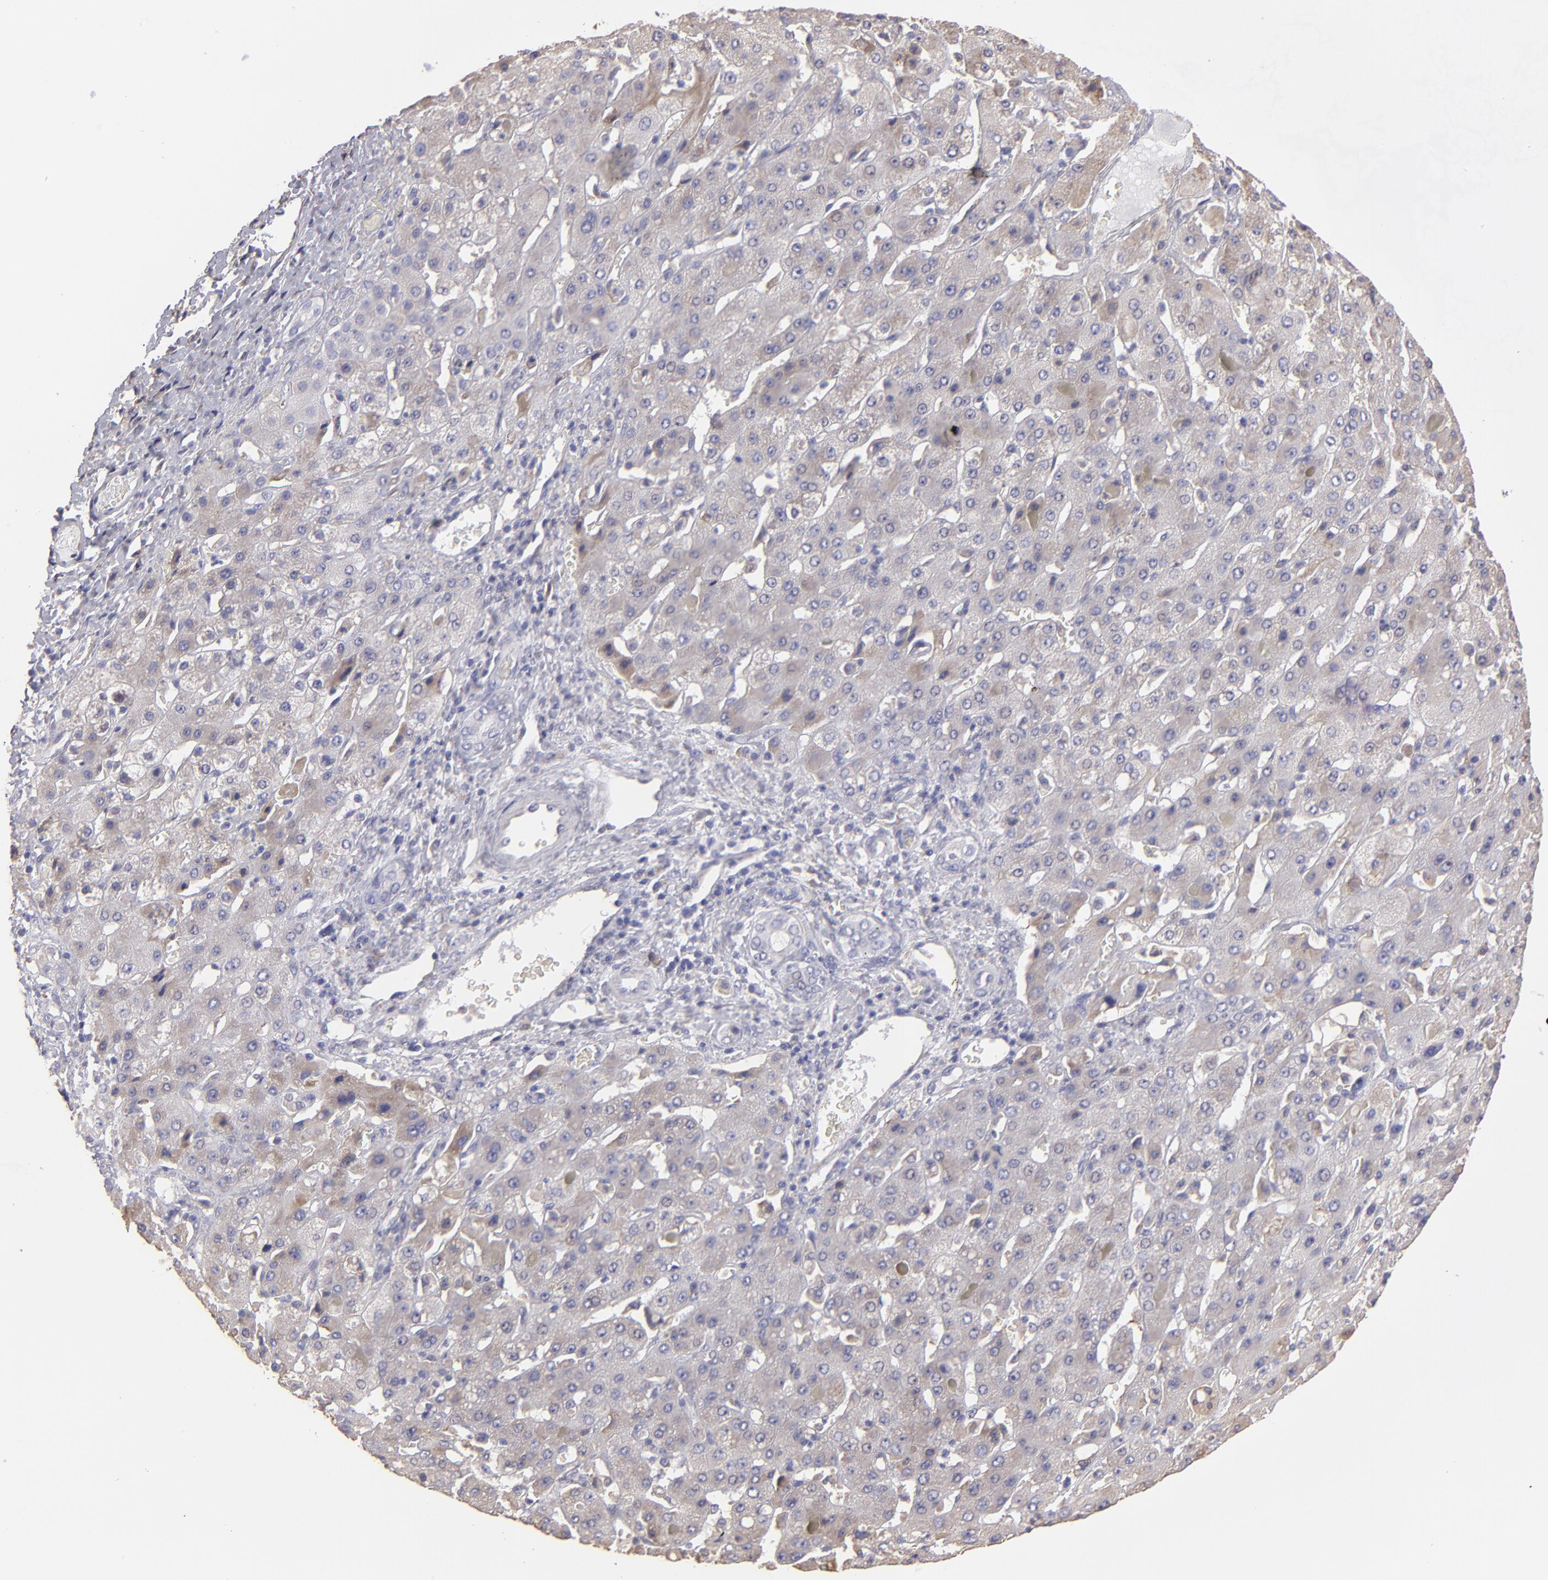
{"staining": {"intensity": "weak", "quantity": ">75%", "location": "cytoplasmic/membranous"}, "tissue": "liver cancer", "cell_type": "Tumor cells", "image_type": "cancer", "snomed": [{"axis": "morphology", "description": "Cholangiocarcinoma"}, {"axis": "topography", "description": "Liver"}], "caption": "A high-resolution micrograph shows immunohistochemistry (IHC) staining of liver cancer (cholangiocarcinoma), which demonstrates weak cytoplasmic/membranous staining in about >75% of tumor cells.", "gene": "CALR", "patient": {"sex": "female", "age": 52}}